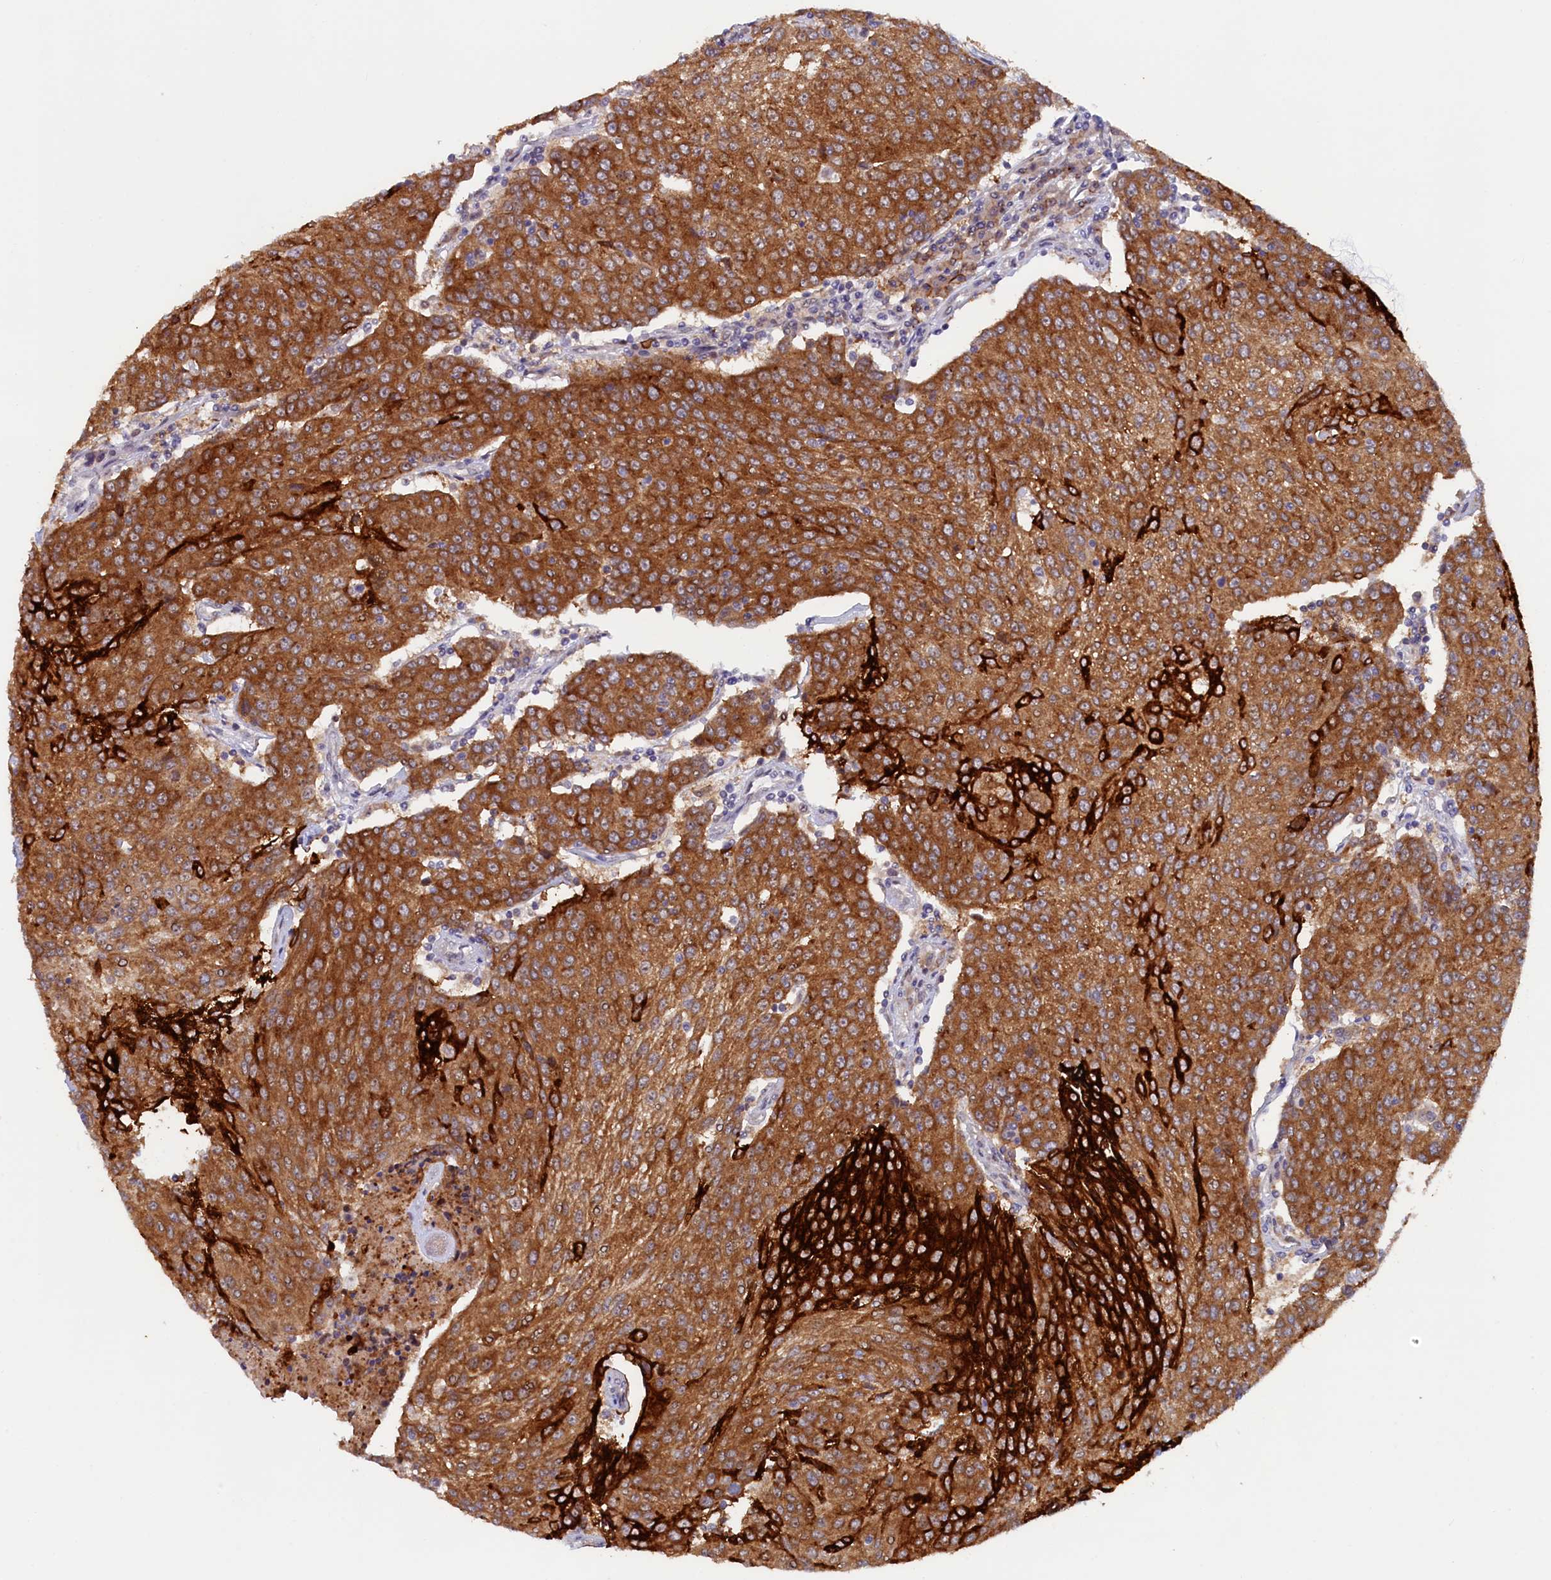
{"staining": {"intensity": "strong", "quantity": ">75%", "location": "cytoplasmic/membranous"}, "tissue": "urothelial cancer", "cell_type": "Tumor cells", "image_type": "cancer", "snomed": [{"axis": "morphology", "description": "Urothelial carcinoma, High grade"}, {"axis": "topography", "description": "Urinary bladder"}], "caption": "Urothelial carcinoma (high-grade) stained for a protein (brown) shows strong cytoplasmic/membranous positive positivity in about >75% of tumor cells.", "gene": "PACSIN3", "patient": {"sex": "female", "age": 85}}